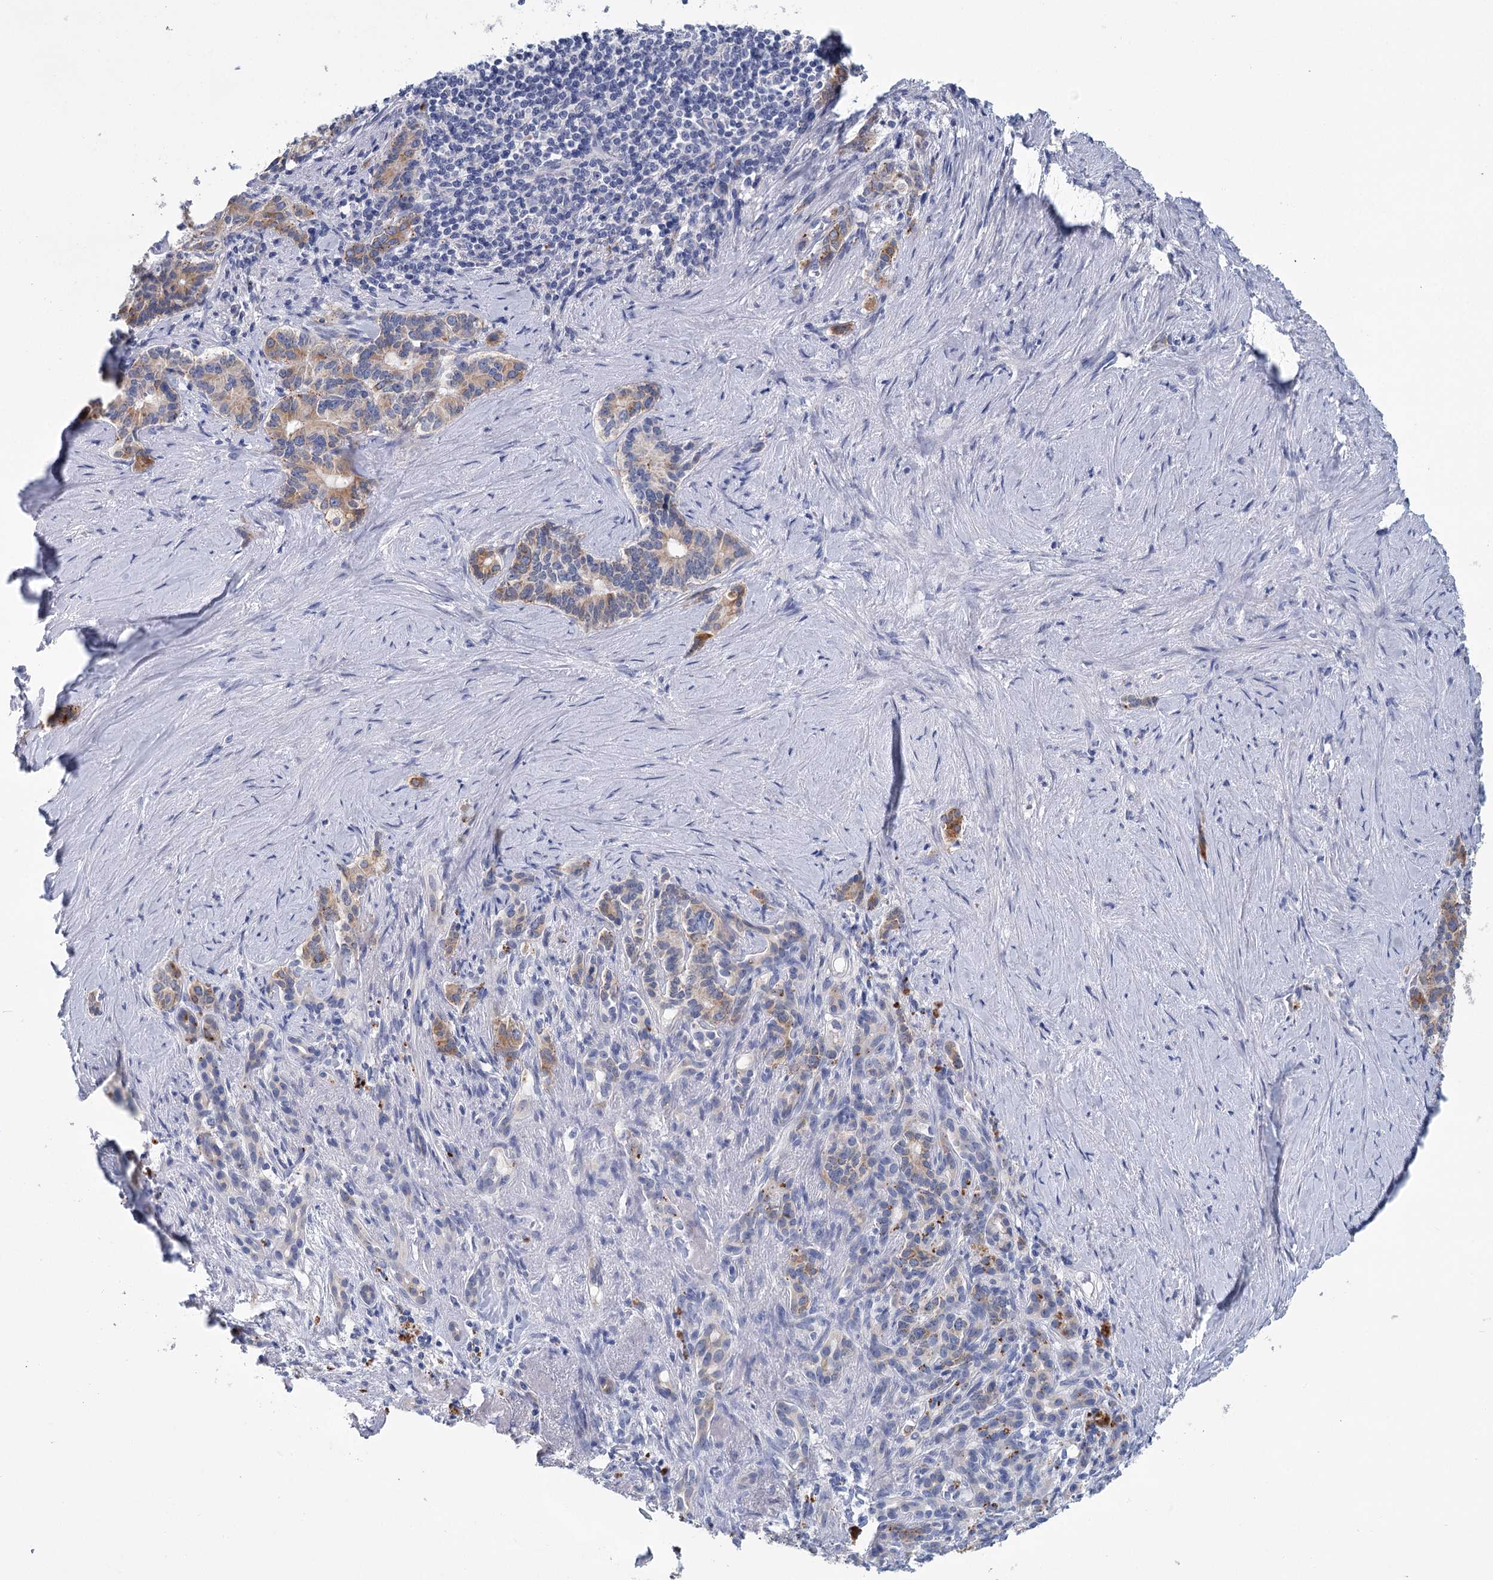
{"staining": {"intensity": "moderate", "quantity": "25%-75%", "location": "cytoplasmic/membranous"}, "tissue": "pancreatic cancer", "cell_type": "Tumor cells", "image_type": "cancer", "snomed": [{"axis": "morphology", "description": "Adenocarcinoma, NOS"}, {"axis": "topography", "description": "Pancreas"}], "caption": "Moderate cytoplasmic/membranous staining is identified in about 25%-75% of tumor cells in pancreatic adenocarcinoma.", "gene": "METTL7B", "patient": {"sex": "female", "age": 74}}